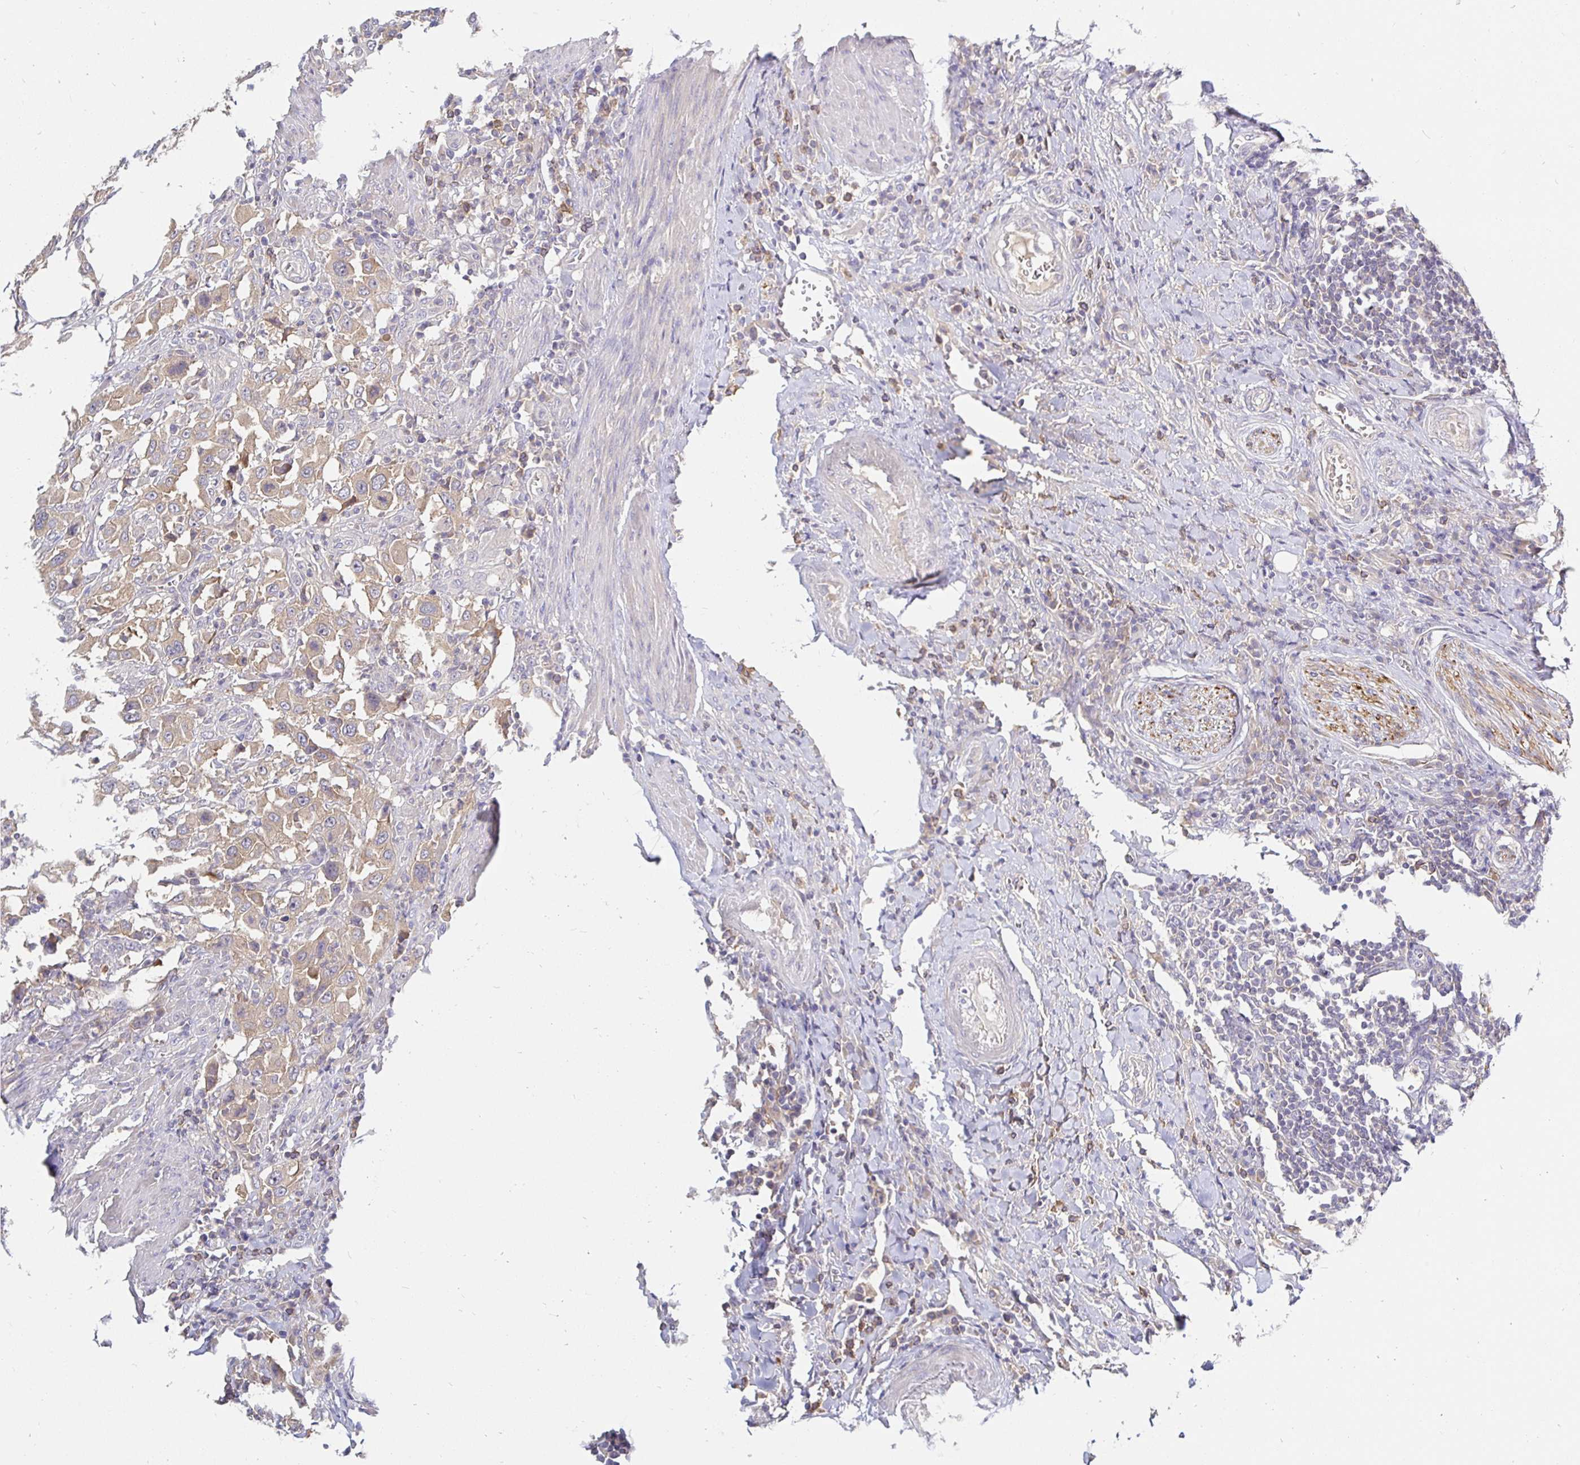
{"staining": {"intensity": "weak", "quantity": ">75%", "location": "cytoplasmic/membranous"}, "tissue": "urothelial cancer", "cell_type": "Tumor cells", "image_type": "cancer", "snomed": [{"axis": "morphology", "description": "Urothelial carcinoma, High grade"}, {"axis": "topography", "description": "Urinary bladder"}], "caption": "Immunohistochemistry micrograph of urothelial cancer stained for a protein (brown), which exhibits low levels of weak cytoplasmic/membranous staining in about >75% of tumor cells.", "gene": "KIF21A", "patient": {"sex": "male", "age": 61}}